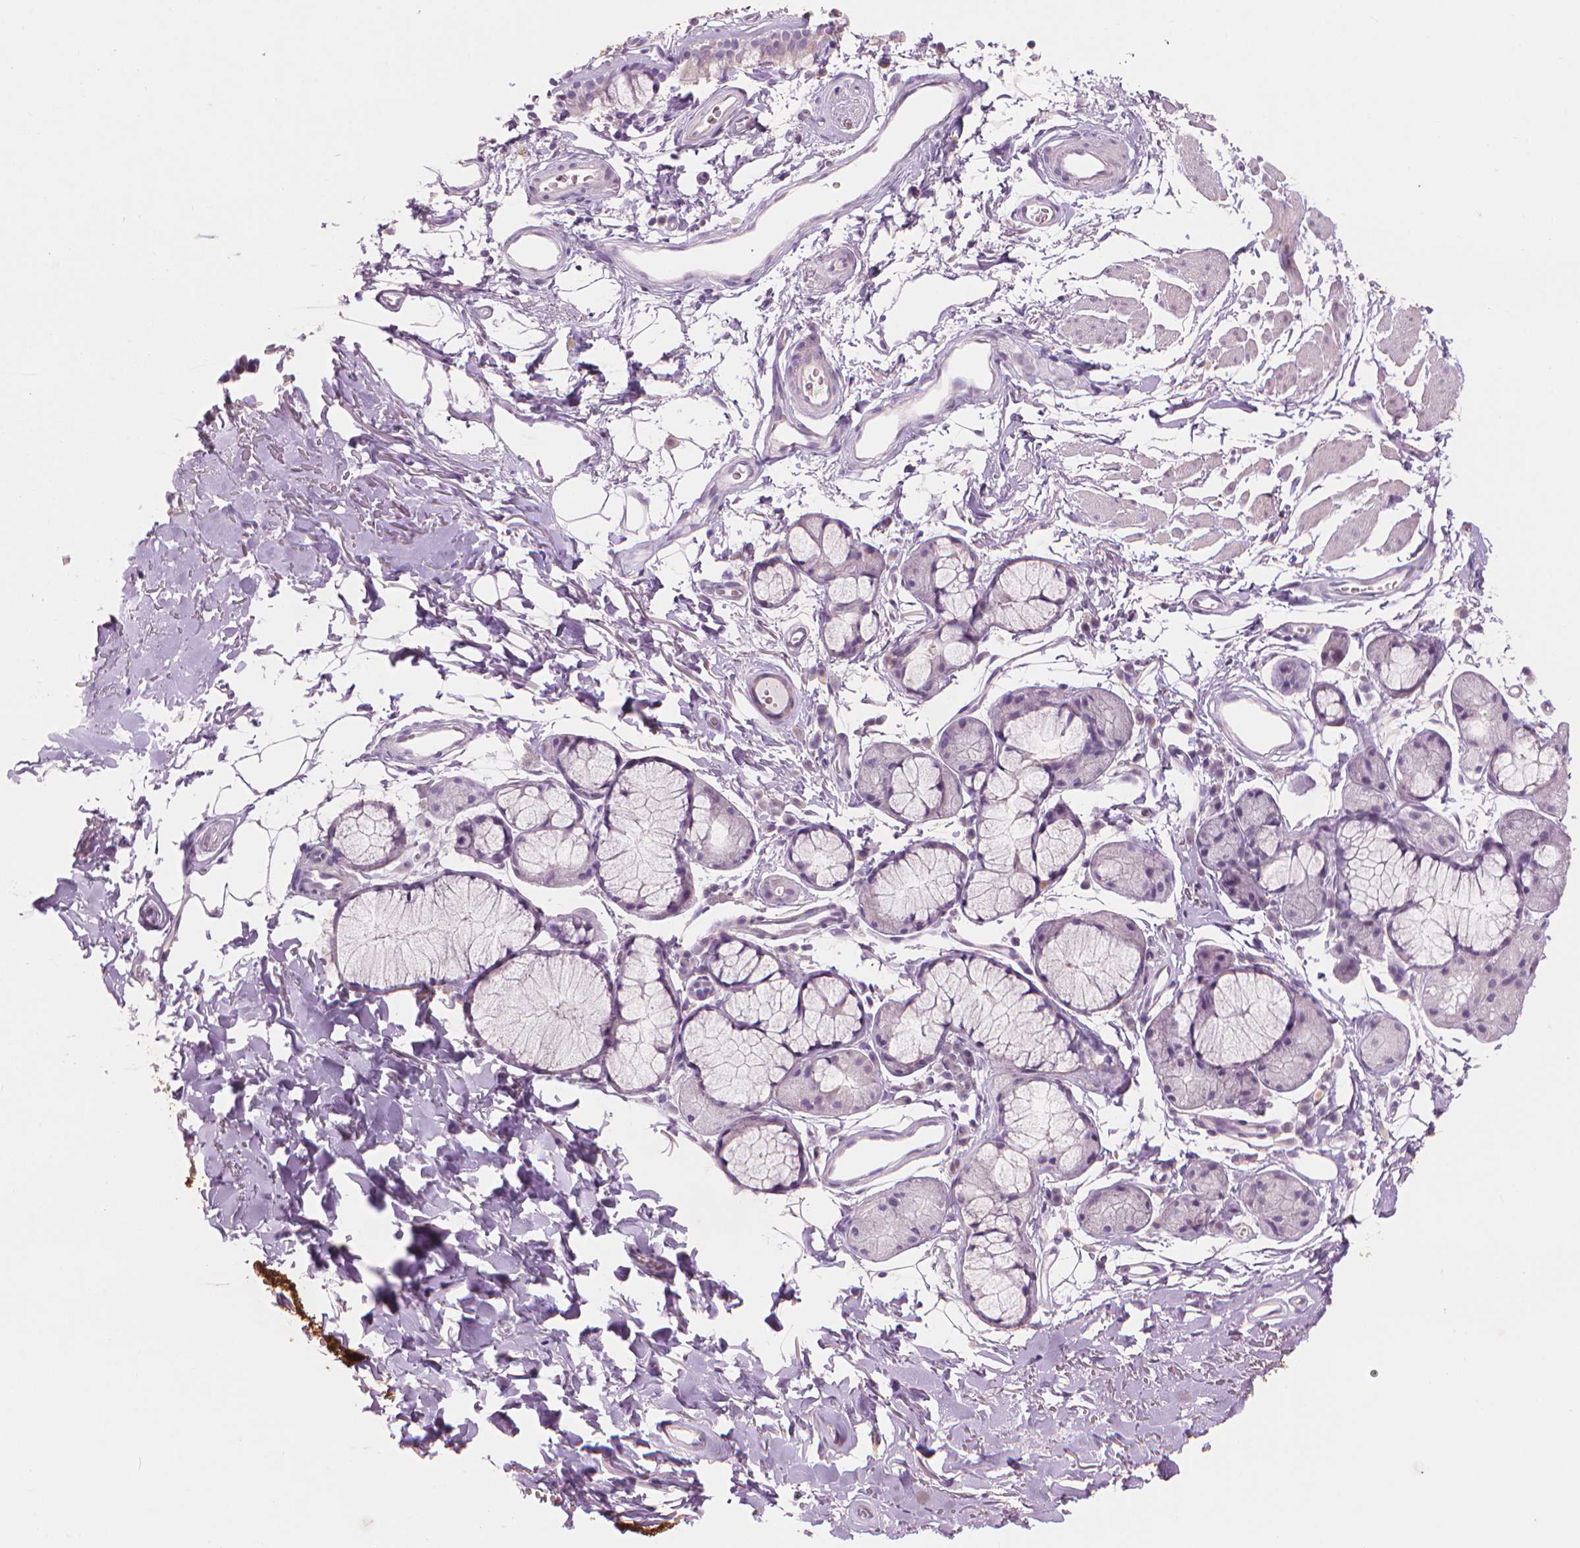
{"staining": {"intensity": "negative", "quantity": "none", "location": "none"}, "tissue": "adipose tissue", "cell_type": "Adipocytes", "image_type": "normal", "snomed": [{"axis": "morphology", "description": "Normal tissue, NOS"}, {"axis": "topography", "description": "Cartilage tissue"}, {"axis": "topography", "description": "Bronchus"}], "caption": "An image of adipose tissue stained for a protein displays no brown staining in adipocytes.", "gene": "ENO2", "patient": {"sex": "female", "age": 79}}